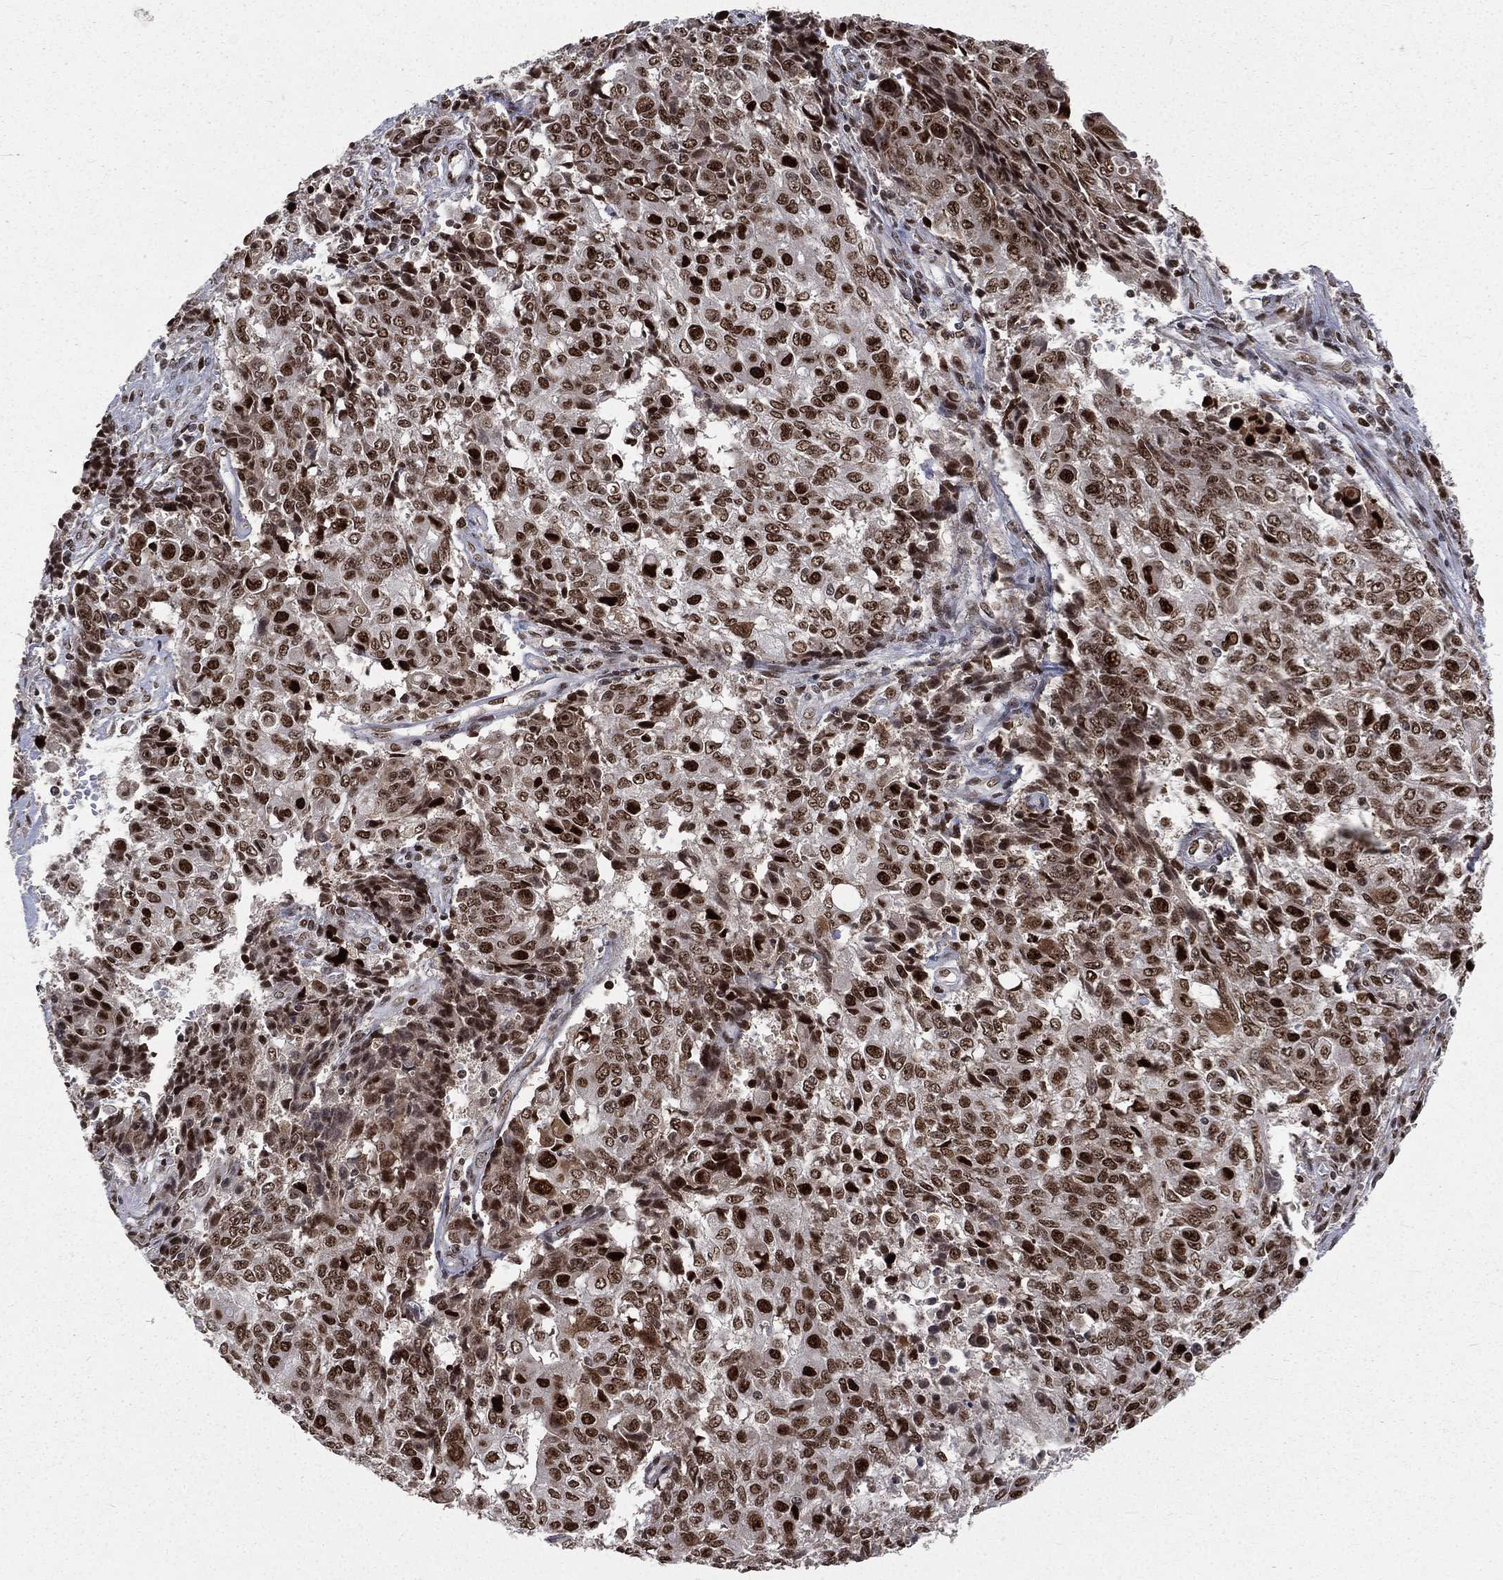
{"staining": {"intensity": "strong", "quantity": "25%-75%", "location": "nuclear"}, "tissue": "ovarian cancer", "cell_type": "Tumor cells", "image_type": "cancer", "snomed": [{"axis": "morphology", "description": "Carcinoma, endometroid"}, {"axis": "topography", "description": "Ovary"}], "caption": "Endometroid carcinoma (ovarian) was stained to show a protein in brown. There is high levels of strong nuclear staining in about 25%-75% of tumor cells. (brown staining indicates protein expression, while blue staining denotes nuclei).", "gene": "POLB", "patient": {"sex": "female", "age": 42}}